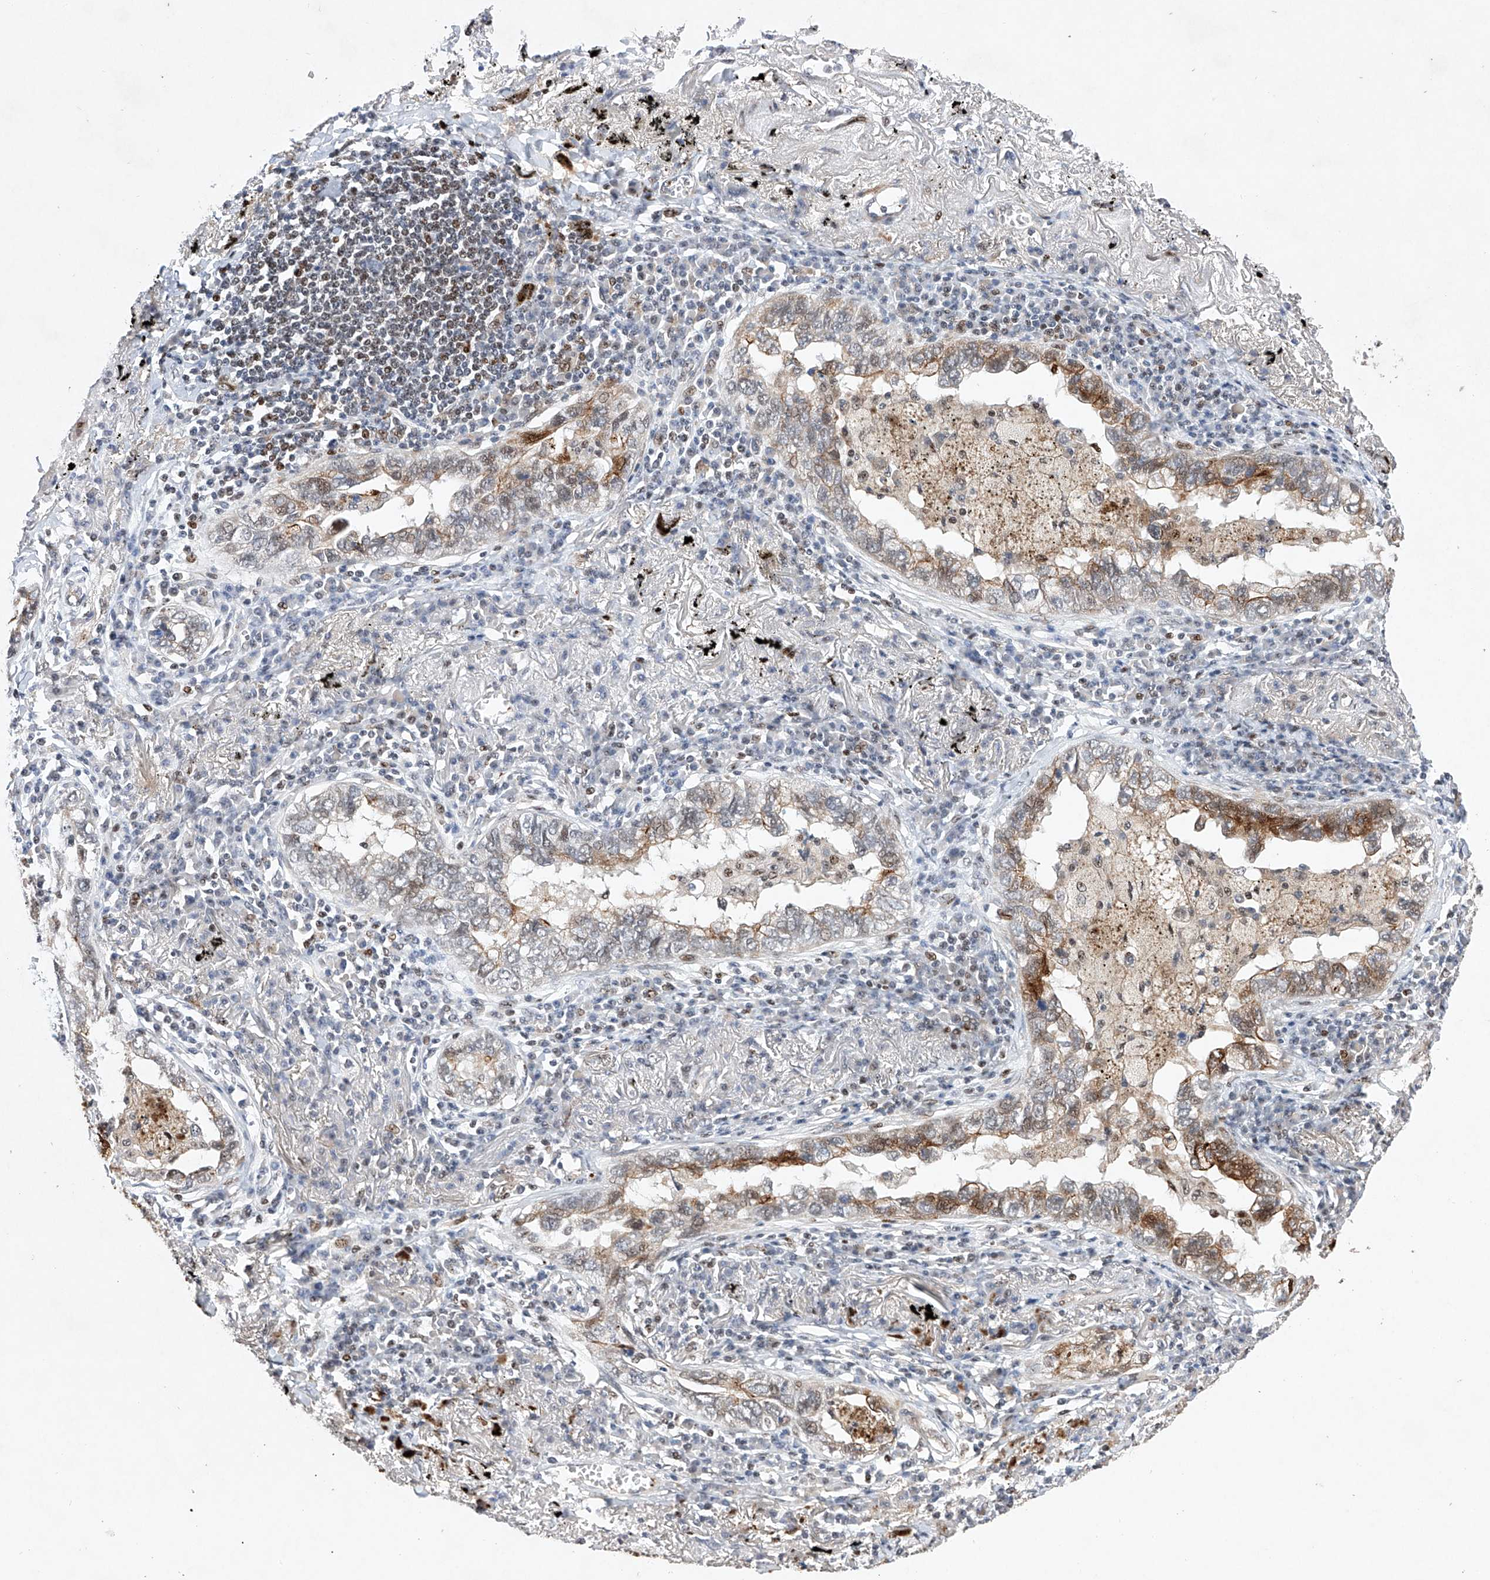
{"staining": {"intensity": "moderate", "quantity": "<25%", "location": "cytoplasmic/membranous"}, "tissue": "lung cancer", "cell_type": "Tumor cells", "image_type": "cancer", "snomed": [{"axis": "morphology", "description": "Adenocarcinoma, NOS"}, {"axis": "topography", "description": "Lung"}], "caption": "Immunohistochemical staining of lung cancer (adenocarcinoma) reveals low levels of moderate cytoplasmic/membranous staining in about <25% of tumor cells.", "gene": "AFG1L", "patient": {"sex": "male", "age": 65}}